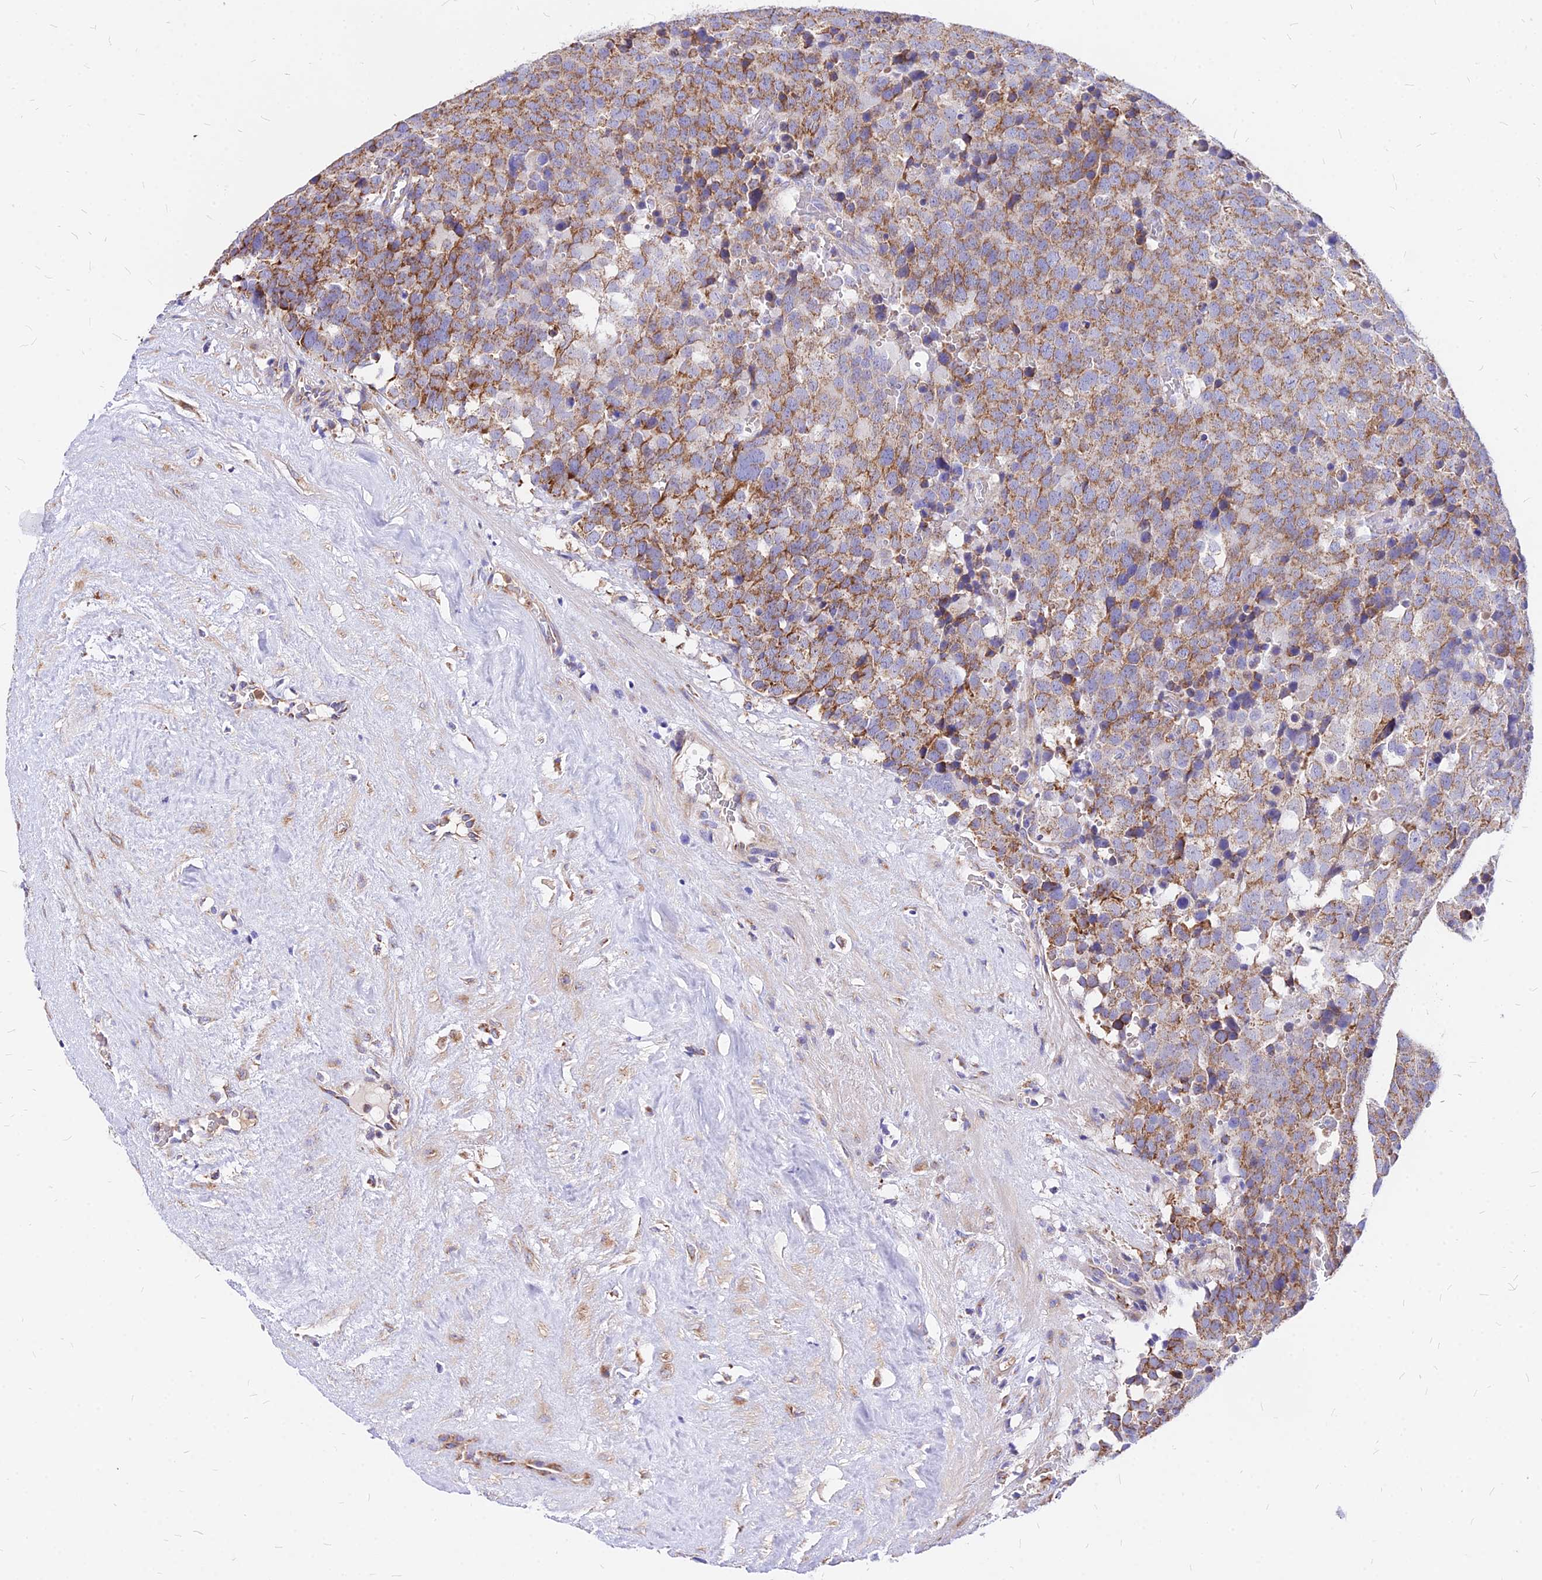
{"staining": {"intensity": "moderate", "quantity": ">75%", "location": "cytoplasmic/membranous"}, "tissue": "testis cancer", "cell_type": "Tumor cells", "image_type": "cancer", "snomed": [{"axis": "morphology", "description": "Seminoma, NOS"}, {"axis": "topography", "description": "Testis"}], "caption": "This is an image of IHC staining of testis cancer (seminoma), which shows moderate positivity in the cytoplasmic/membranous of tumor cells.", "gene": "MRPL3", "patient": {"sex": "male", "age": 71}}